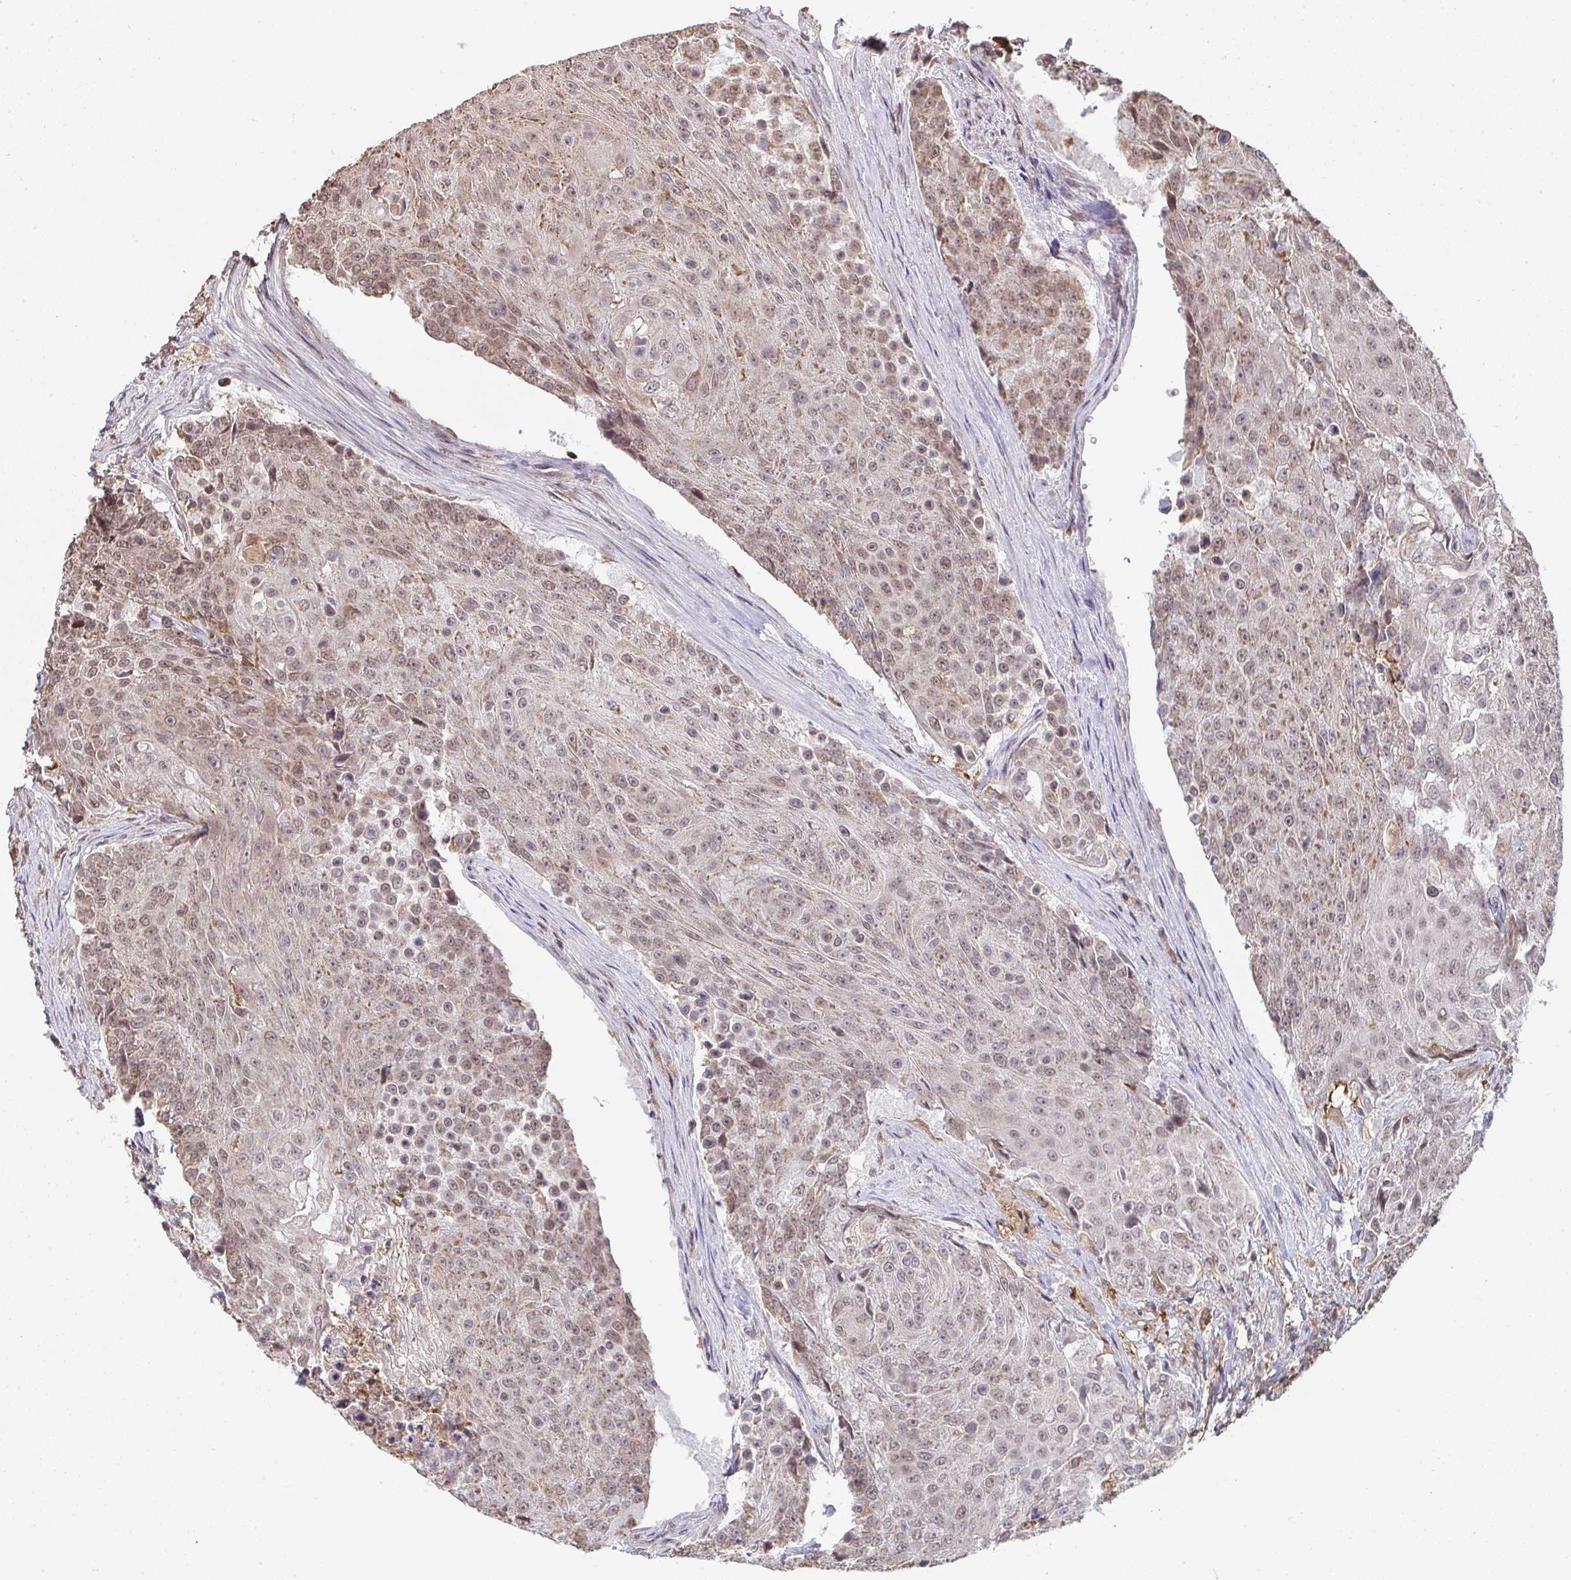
{"staining": {"intensity": "weak", "quantity": ">75%", "location": "cytoplasmic/membranous,nuclear"}, "tissue": "urothelial cancer", "cell_type": "Tumor cells", "image_type": "cancer", "snomed": [{"axis": "morphology", "description": "Urothelial carcinoma, High grade"}, {"axis": "topography", "description": "Urinary bladder"}], "caption": "Human urothelial cancer stained for a protein (brown) reveals weak cytoplasmic/membranous and nuclear positive staining in about >75% of tumor cells.", "gene": "SAP30", "patient": {"sex": "female", "age": 63}}